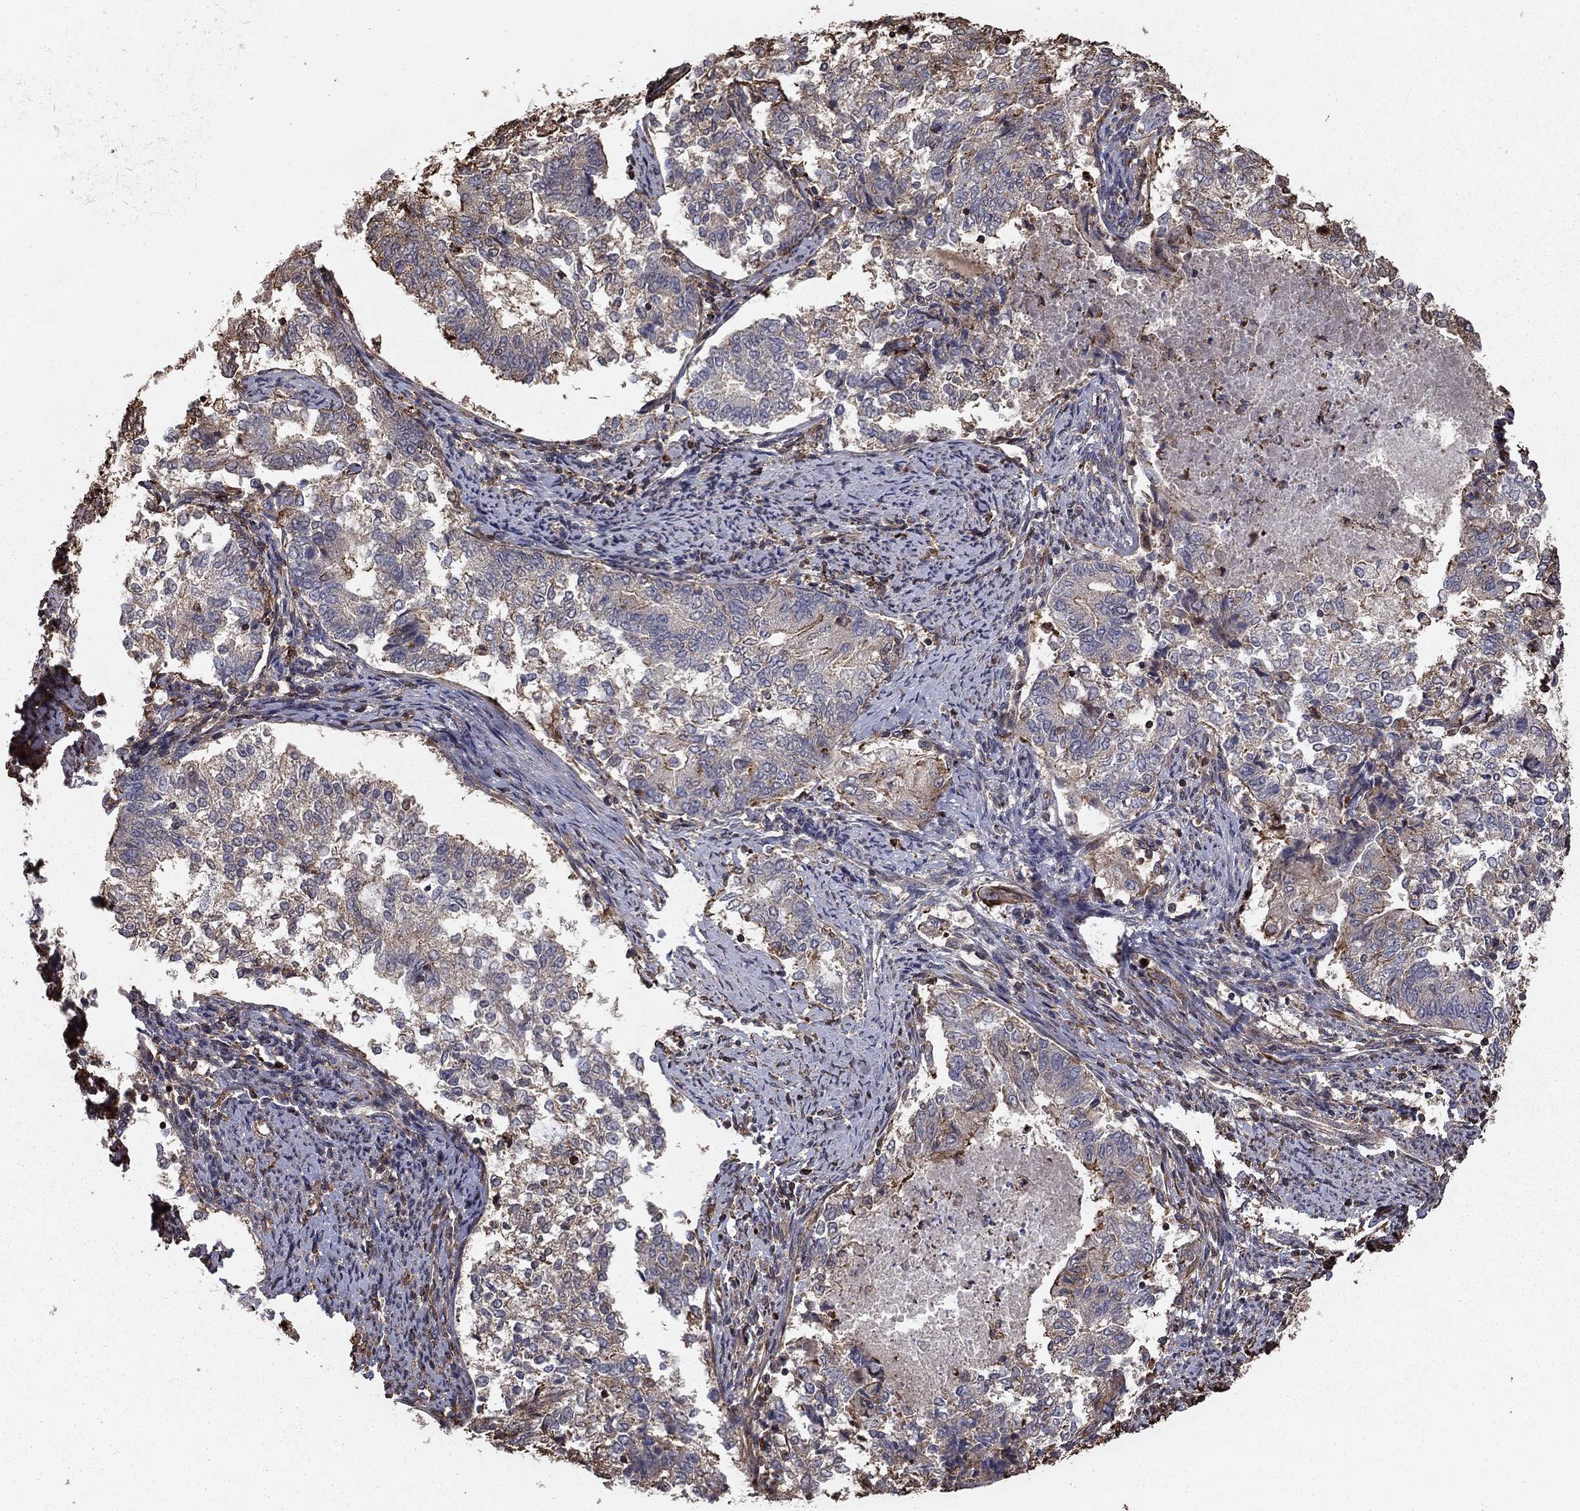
{"staining": {"intensity": "negative", "quantity": "none", "location": "none"}, "tissue": "endometrial cancer", "cell_type": "Tumor cells", "image_type": "cancer", "snomed": [{"axis": "morphology", "description": "Adenocarcinoma, NOS"}, {"axis": "topography", "description": "Endometrium"}], "caption": "This is an IHC photomicrograph of human adenocarcinoma (endometrial). There is no staining in tumor cells.", "gene": "HABP4", "patient": {"sex": "female", "age": 65}}